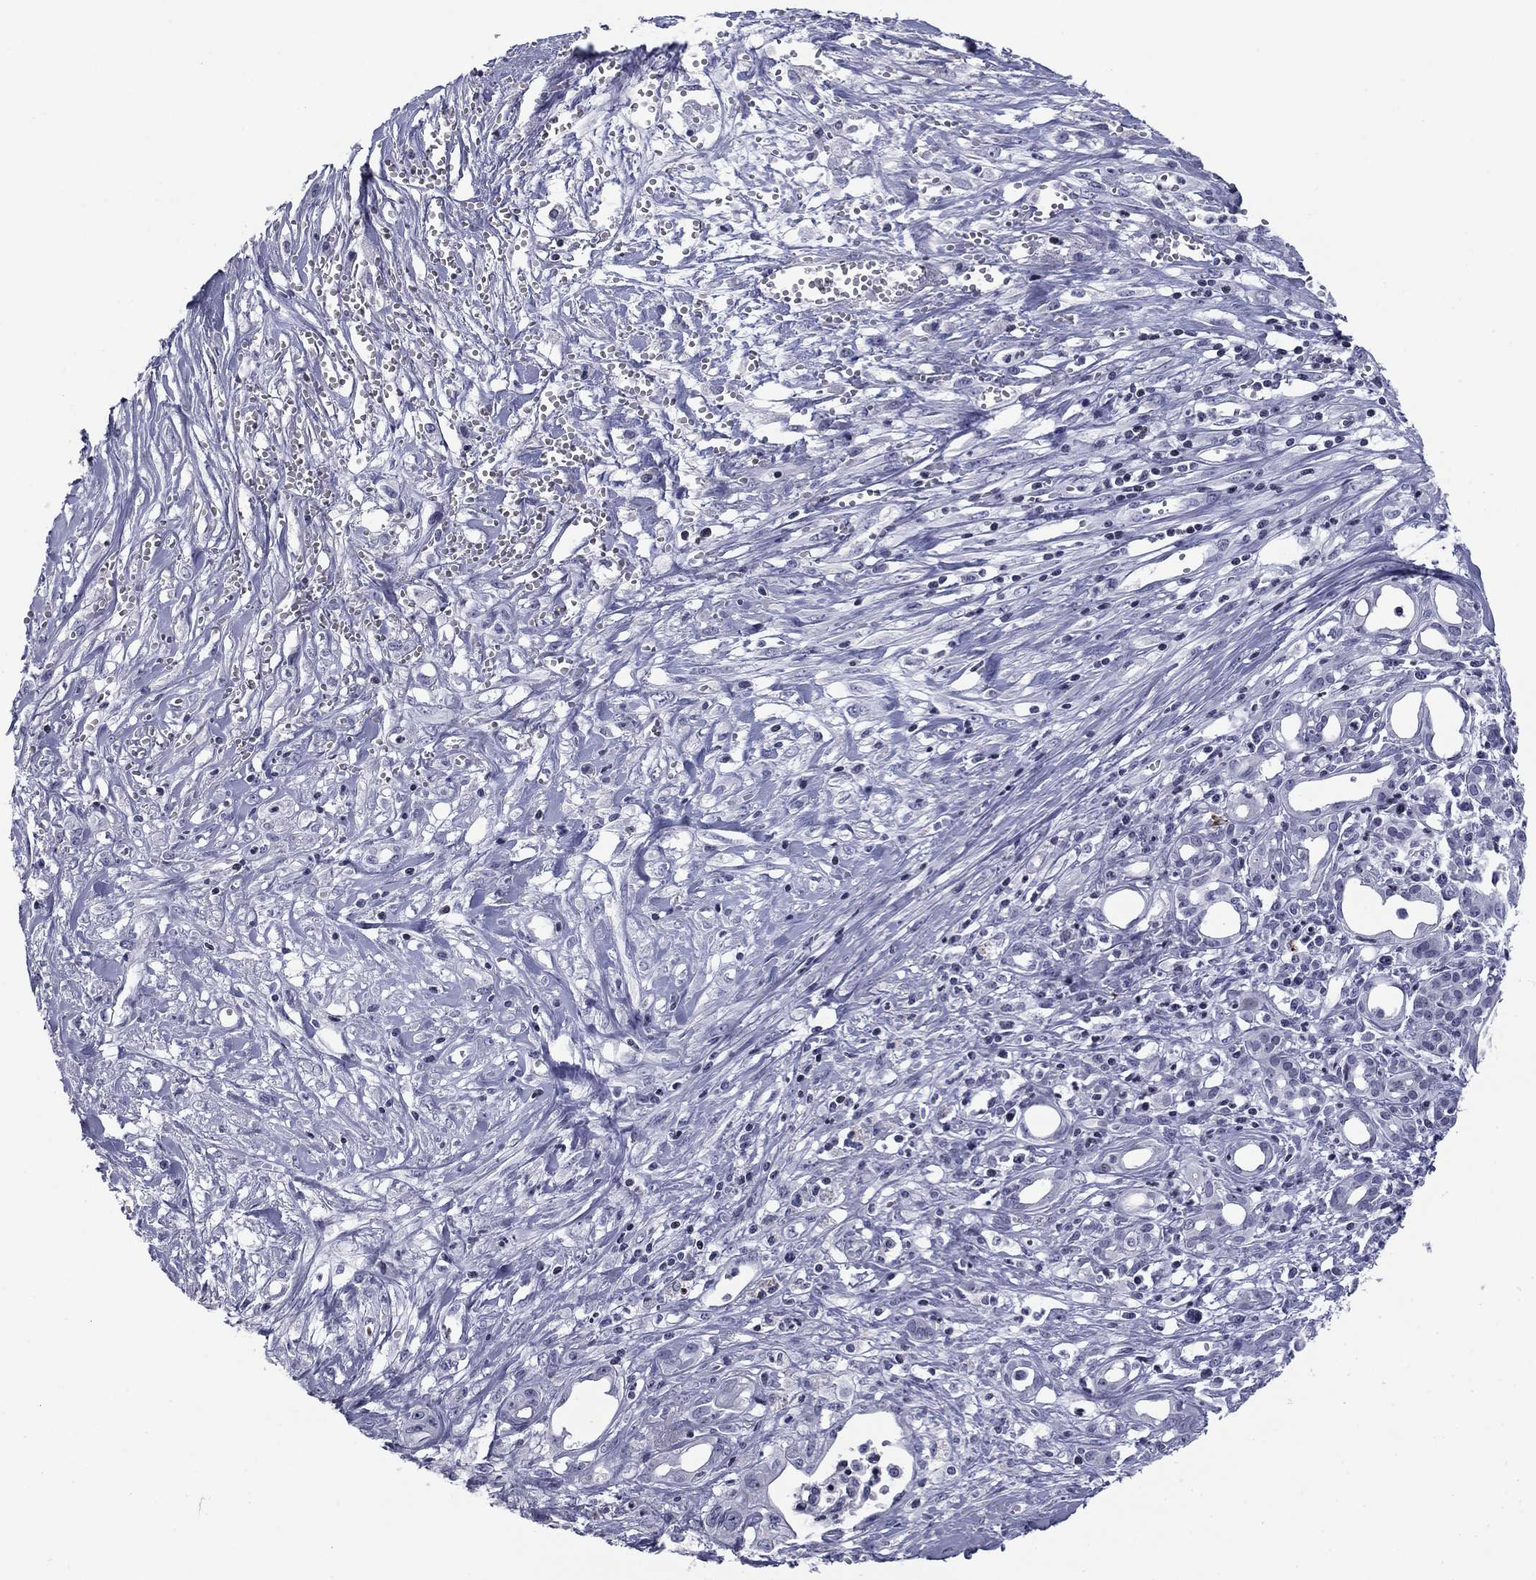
{"staining": {"intensity": "negative", "quantity": "none", "location": "none"}, "tissue": "pancreatic cancer", "cell_type": "Tumor cells", "image_type": "cancer", "snomed": [{"axis": "morphology", "description": "Adenocarcinoma, NOS"}, {"axis": "topography", "description": "Pancreas"}], "caption": "A photomicrograph of human adenocarcinoma (pancreatic) is negative for staining in tumor cells. (Immunohistochemistry, brightfield microscopy, high magnification).", "gene": "CCDC144A", "patient": {"sex": "male", "age": 71}}